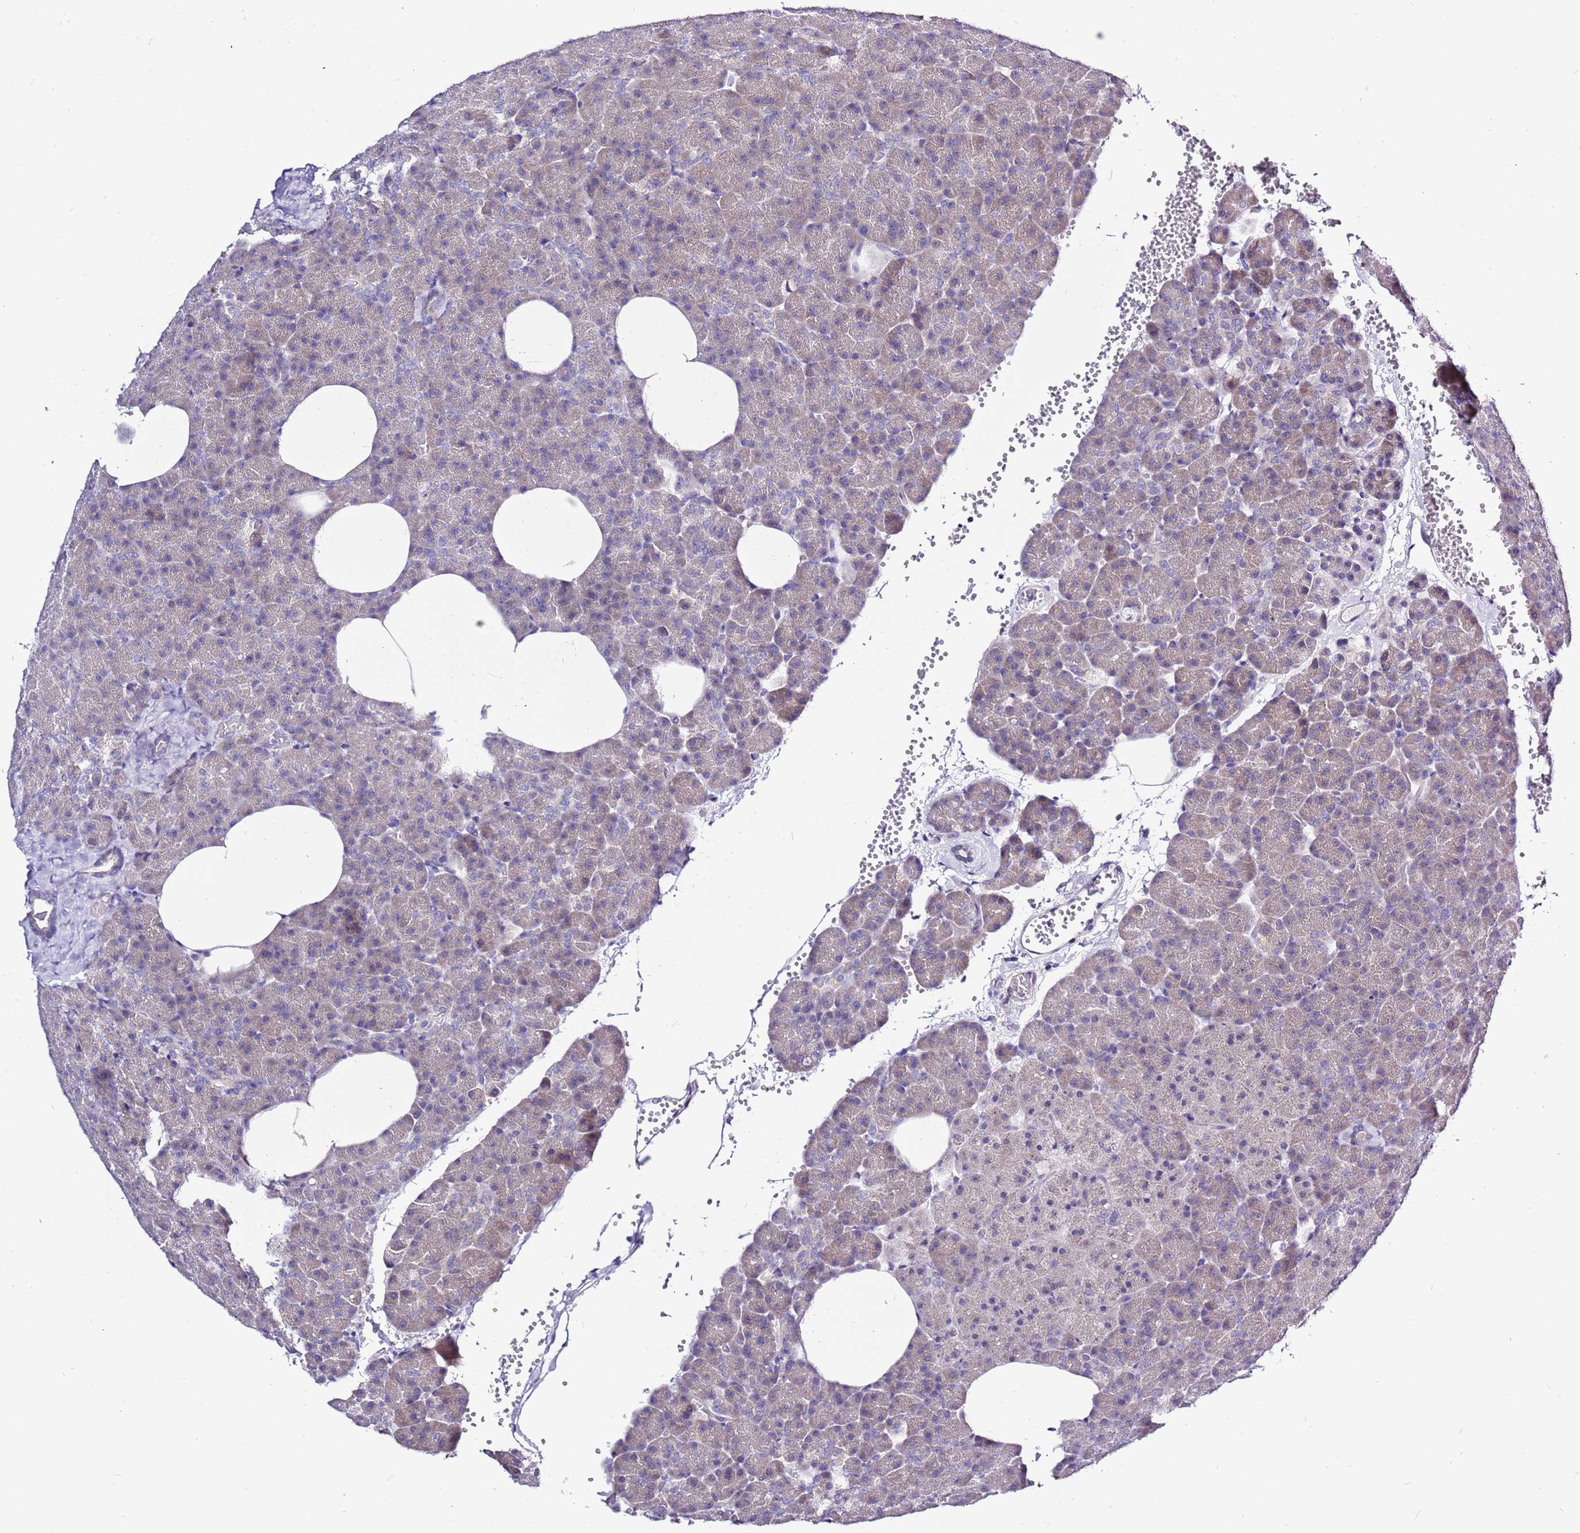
{"staining": {"intensity": "weak", "quantity": "<25%", "location": "cytoplasmic/membranous"}, "tissue": "pancreas", "cell_type": "Exocrine glandular cells", "image_type": "normal", "snomed": [{"axis": "morphology", "description": "Normal tissue, NOS"}, {"axis": "morphology", "description": "Carcinoid, malignant, NOS"}, {"axis": "topography", "description": "Pancreas"}], "caption": "Immunohistochemistry (IHC) of unremarkable pancreas exhibits no staining in exocrine glandular cells.", "gene": "GLCE", "patient": {"sex": "female", "age": 35}}